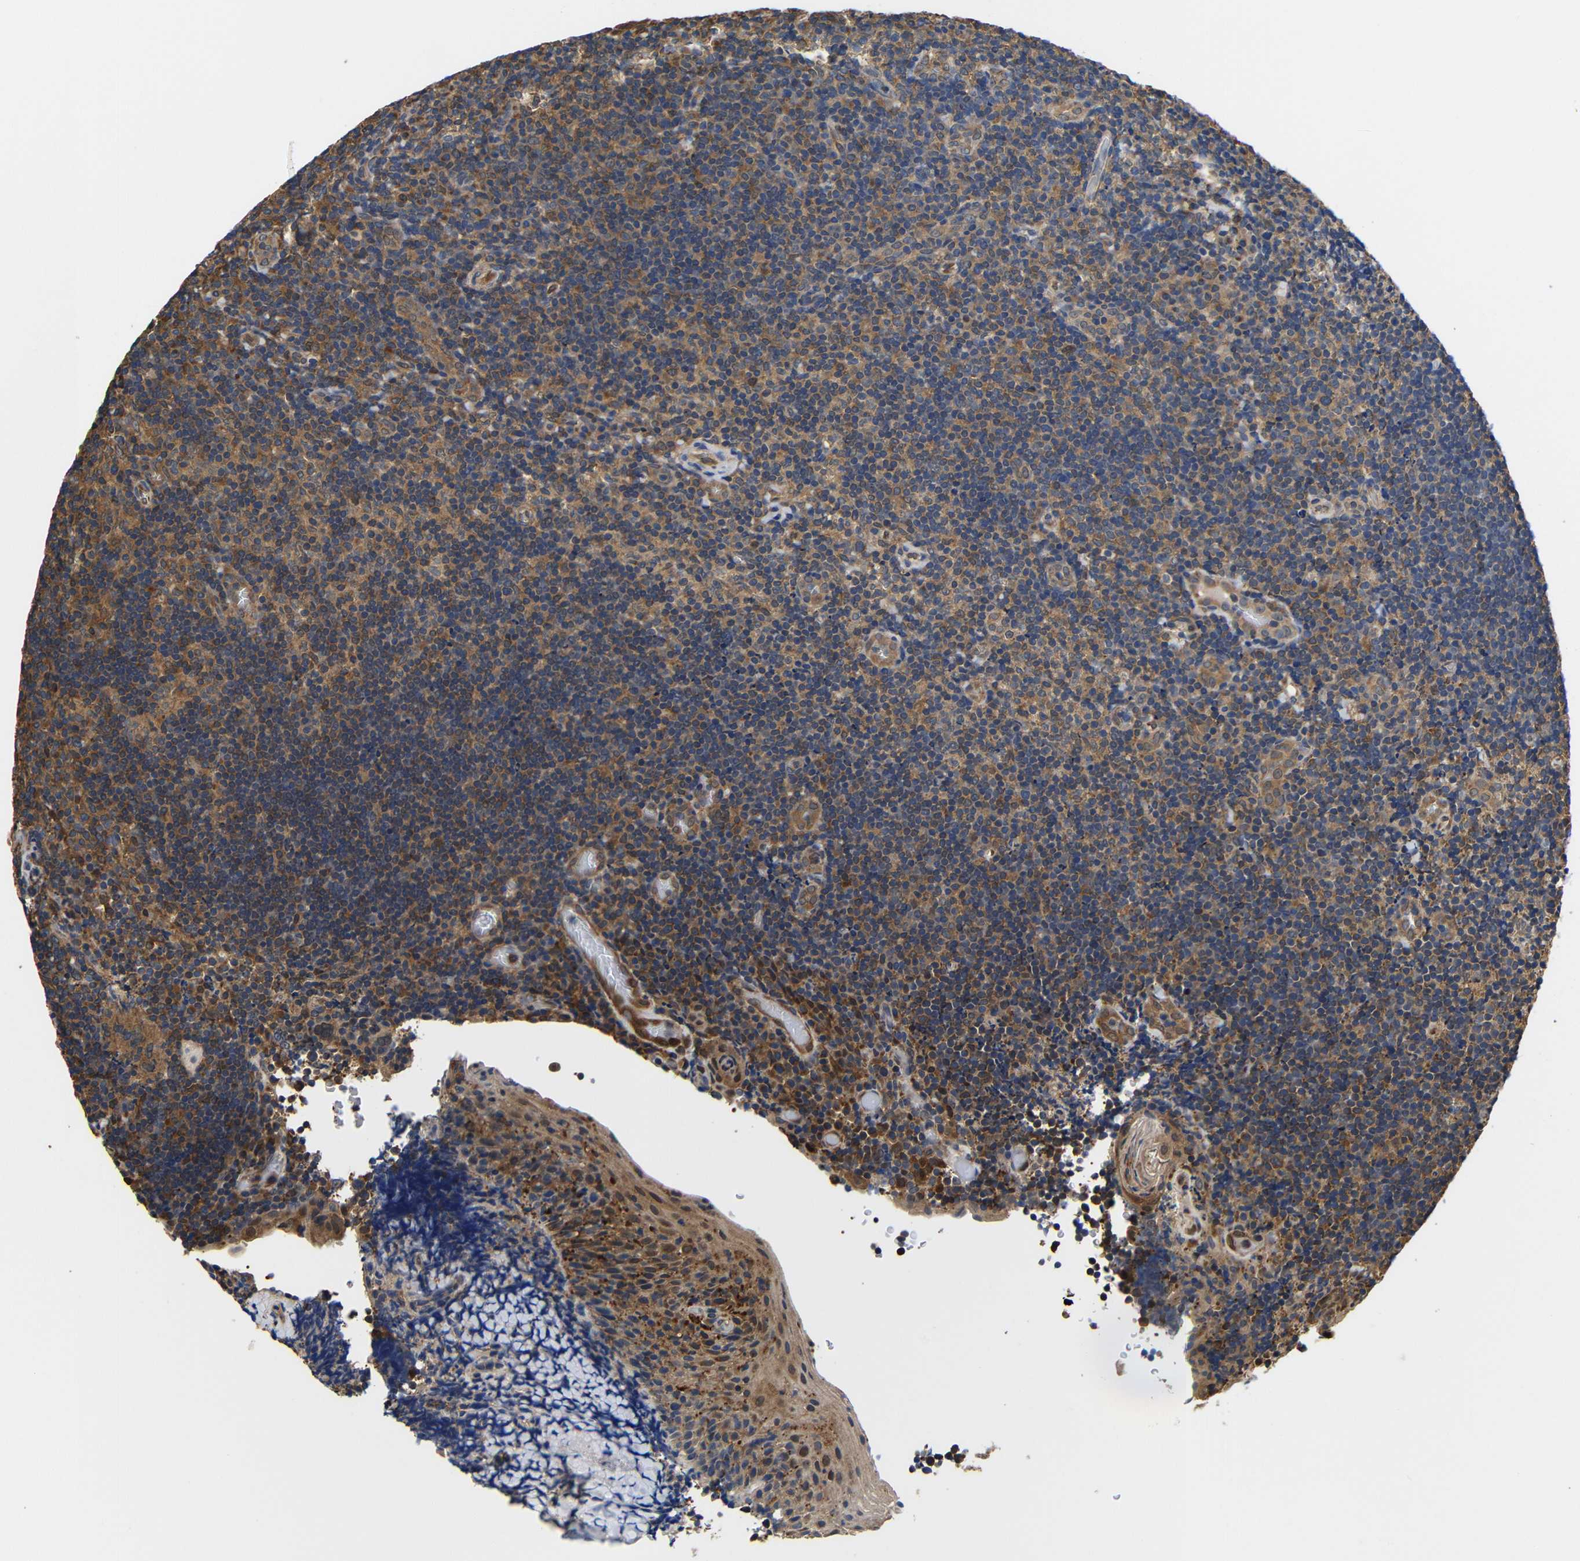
{"staining": {"intensity": "moderate", "quantity": ">75%", "location": "cytoplasmic/membranous"}, "tissue": "tonsil", "cell_type": "Germinal center cells", "image_type": "normal", "snomed": [{"axis": "morphology", "description": "Normal tissue, NOS"}, {"axis": "topography", "description": "Tonsil"}], "caption": "This image demonstrates immunohistochemistry (IHC) staining of benign human tonsil, with medium moderate cytoplasmic/membranous positivity in about >75% of germinal center cells.", "gene": "LRRCC1", "patient": {"sex": "male", "age": 37}}